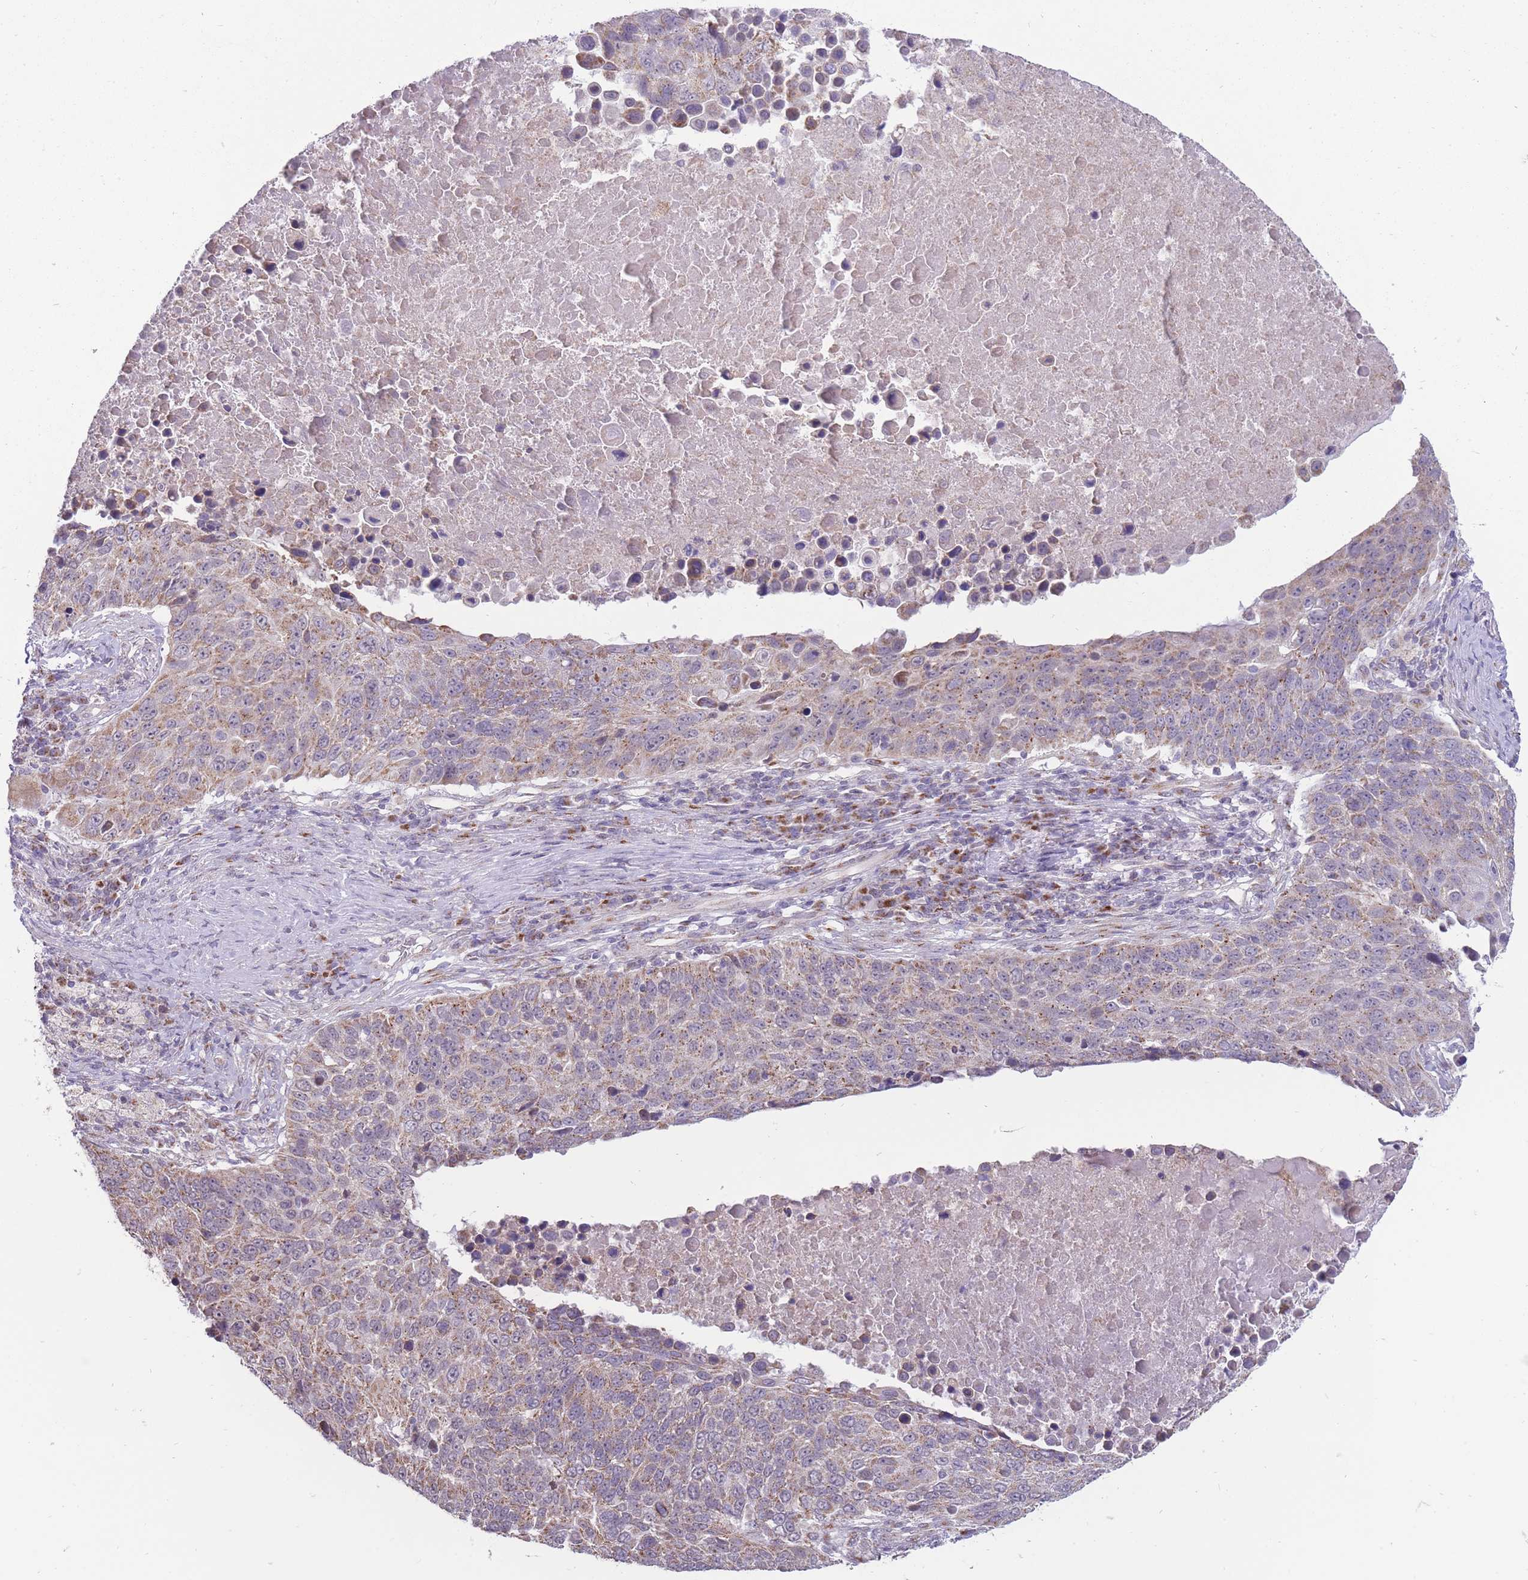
{"staining": {"intensity": "weak", "quantity": "25%-75%", "location": "cytoplasmic/membranous"}, "tissue": "lung cancer", "cell_type": "Tumor cells", "image_type": "cancer", "snomed": [{"axis": "morphology", "description": "Normal tissue, NOS"}, {"axis": "morphology", "description": "Squamous cell carcinoma, NOS"}, {"axis": "topography", "description": "Lymph node"}, {"axis": "topography", "description": "Lung"}], "caption": "Immunohistochemical staining of lung cancer (squamous cell carcinoma) exhibits low levels of weak cytoplasmic/membranous protein expression in about 25%-75% of tumor cells. (DAB = brown stain, brightfield microscopy at high magnification).", "gene": "NELL1", "patient": {"sex": "male", "age": 66}}